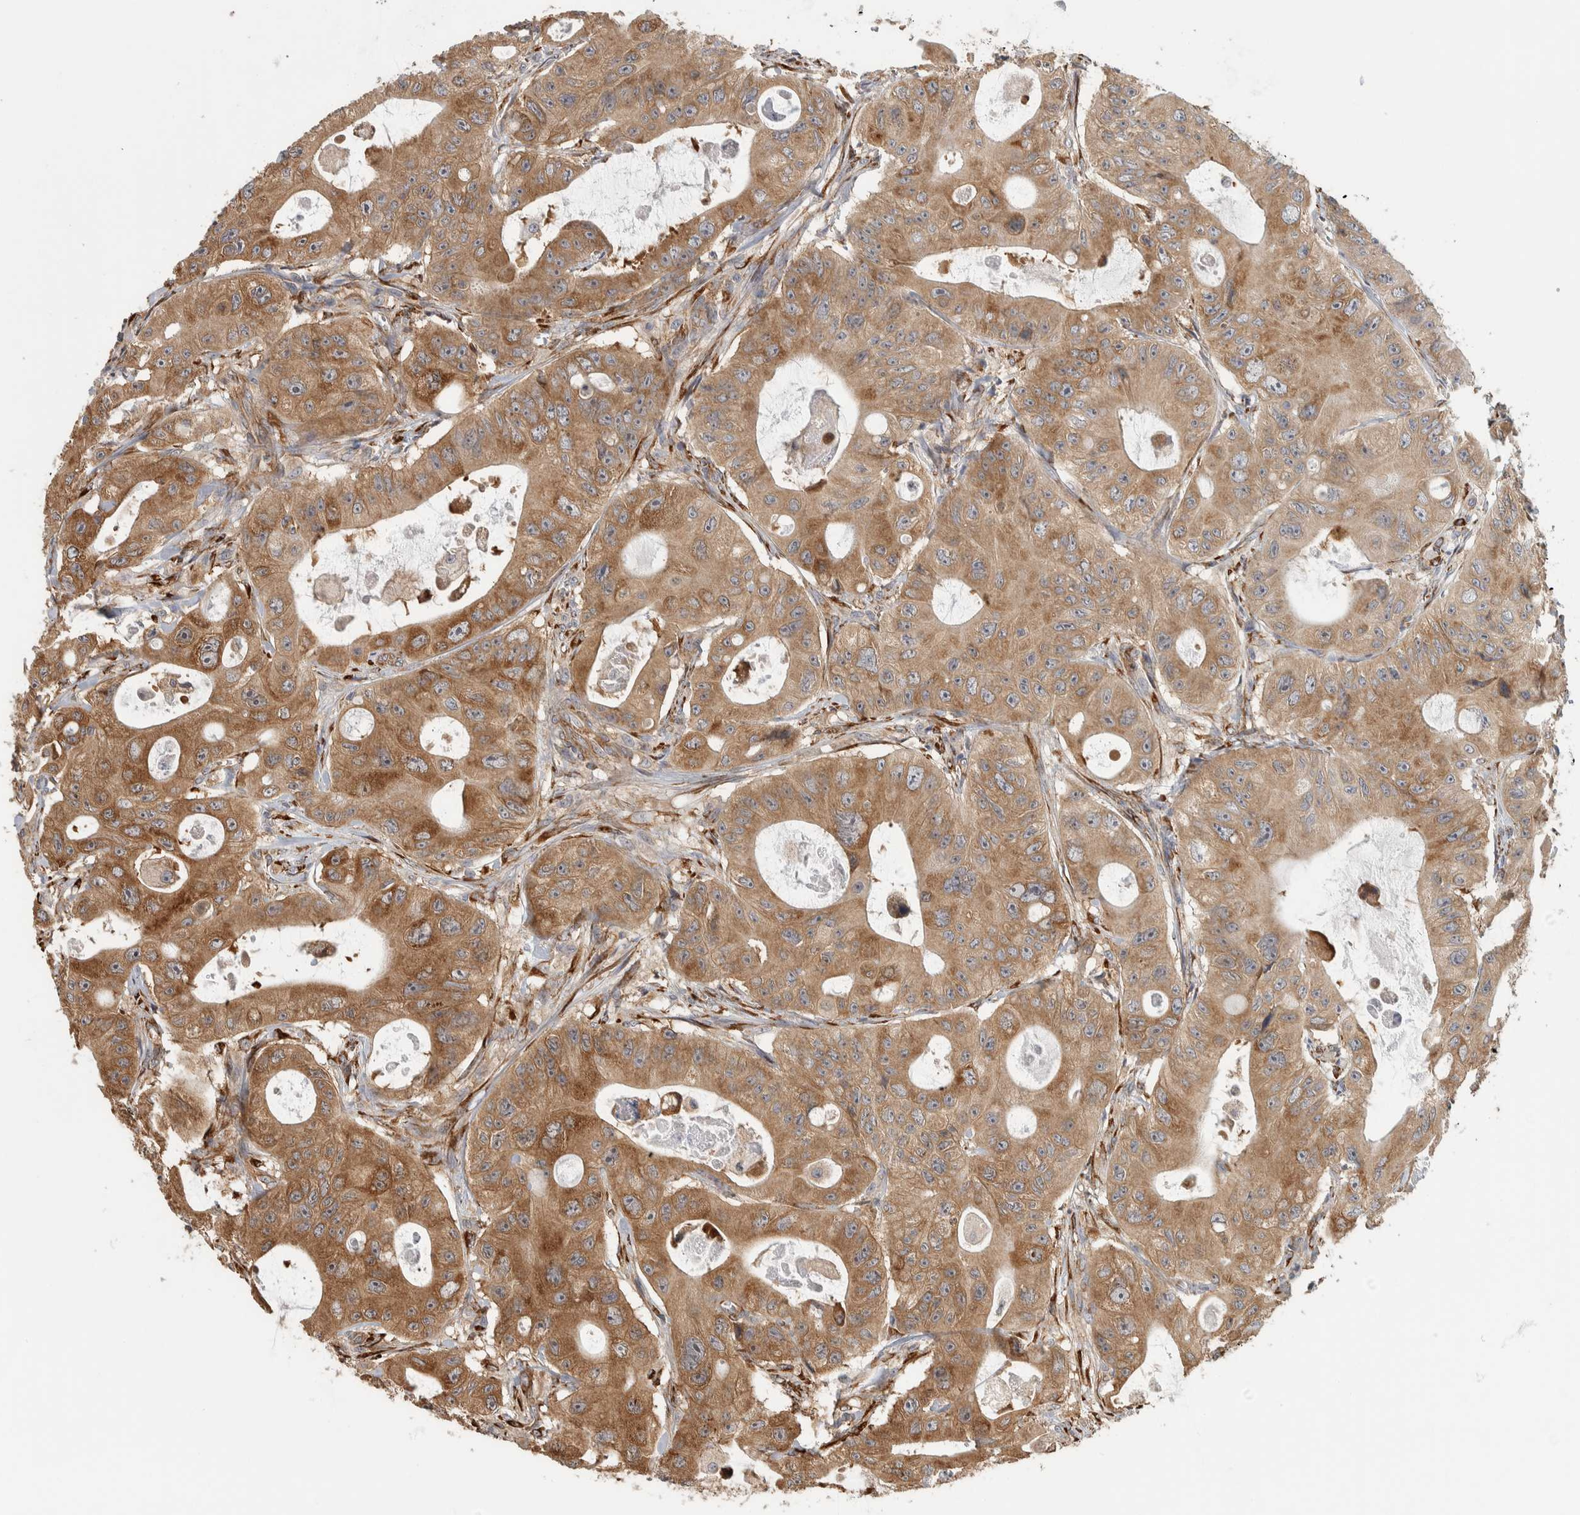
{"staining": {"intensity": "moderate", "quantity": ">75%", "location": "cytoplasmic/membranous"}, "tissue": "colorectal cancer", "cell_type": "Tumor cells", "image_type": "cancer", "snomed": [{"axis": "morphology", "description": "Adenocarcinoma, NOS"}, {"axis": "topography", "description": "Colon"}], "caption": "Approximately >75% of tumor cells in human colorectal cancer (adenocarcinoma) reveal moderate cytoplasmic/membranous protein staining as visualized by brown immunohistochemical staining.", "gene": "EIF3H", "patient": {"sex": "female", "age": 46}}